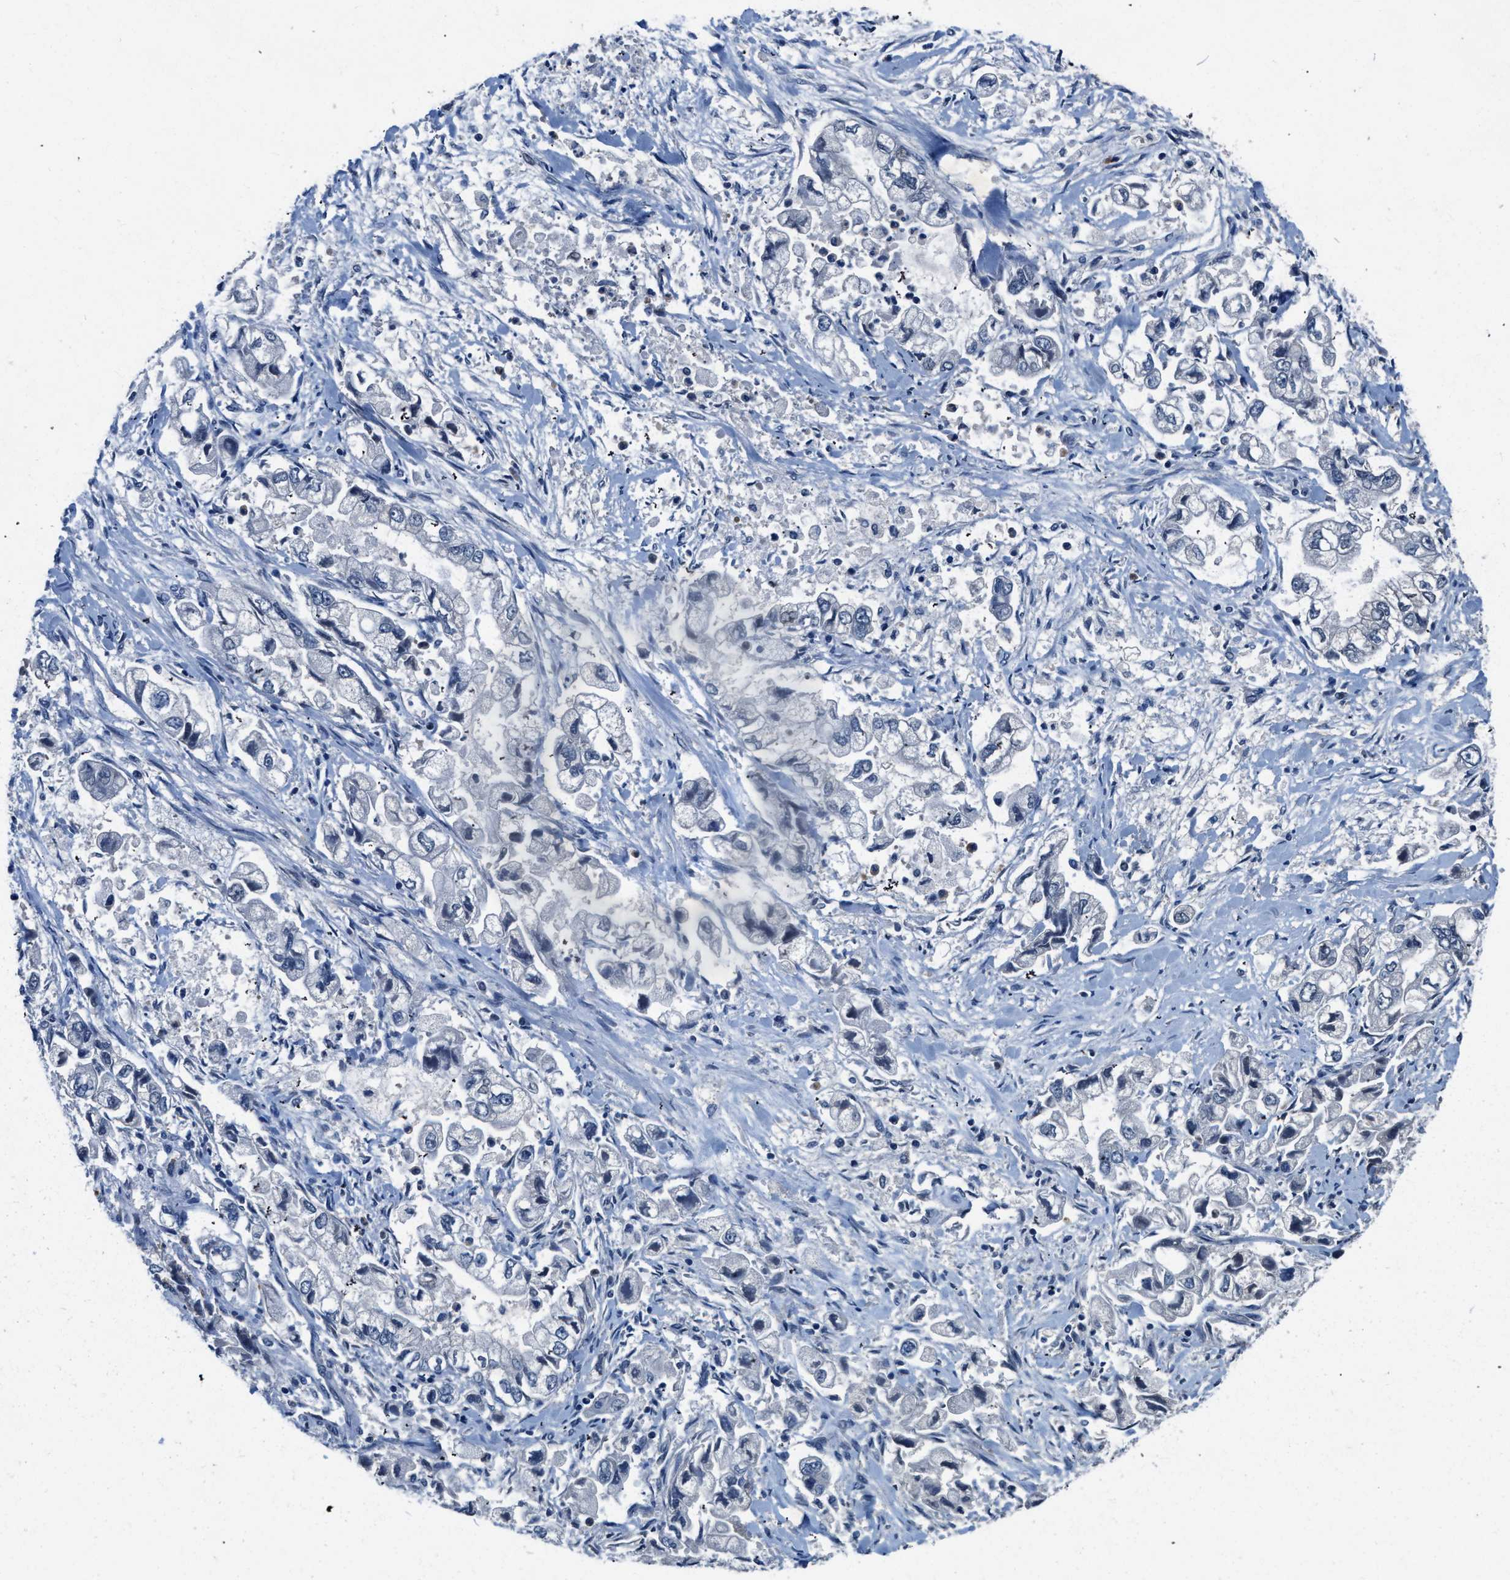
{"staining": {"intensity": "negative", "quantity": "none", "location": "none"}, "tissue": "stomach cancer", "cell_type": "Tumor cells", "image_type": "cancer", "snomed": [{"axis": "morphology", "description": "Normal tissue, NOS"}, {"axis": "morphology", "description": "Adenocarcinoma, NOS"}, {"axis": "topography", "description": "Stomach"}], "caption": "This is an immunohistochemistry (IHC) micrograph of human stomach cancer. There is no staining in tumor cells.", "gene": "LANCL2", "patient": {"sex": "male", "age": 62}}